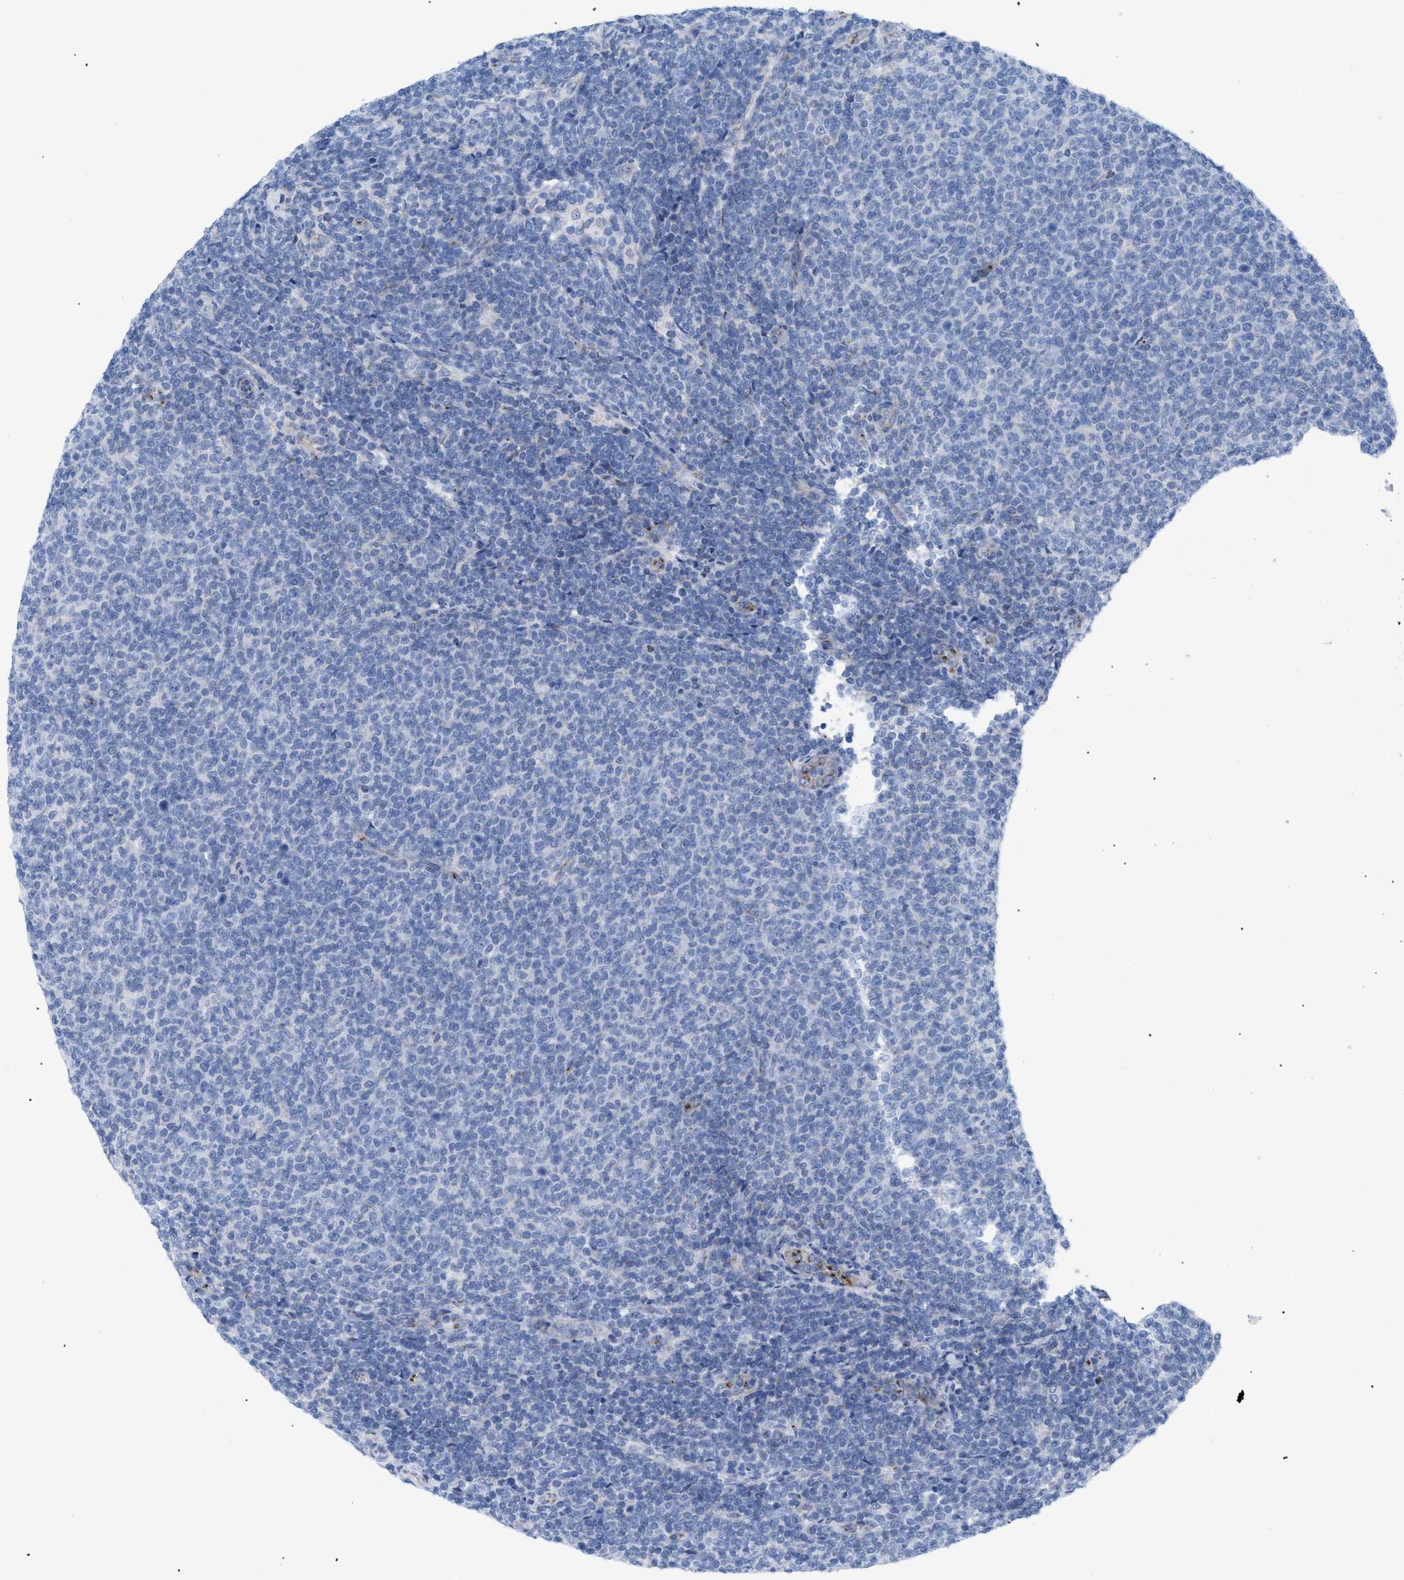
{"staining": {"intensity": "negative", "quantity": "none", "location": "none"}, "tissue": "lymphoma", "cell_type": "Tumor cells", "image_type": "cancer", "snomed": [{"axis": "morphology", "description": "Malignant lymphoma, non-Hodgkin's type, Low grade"}, {"axis": "topography", "description": "Lymph node"}], "caption": "A high-resolution histopathology image shows immunohistochemistry (IHC) staining of lymphoma, which demonstrates no significant positivity in tumor cells.", "gene": "TMEM17", "patient": {"sex": "male", "age": 66}}